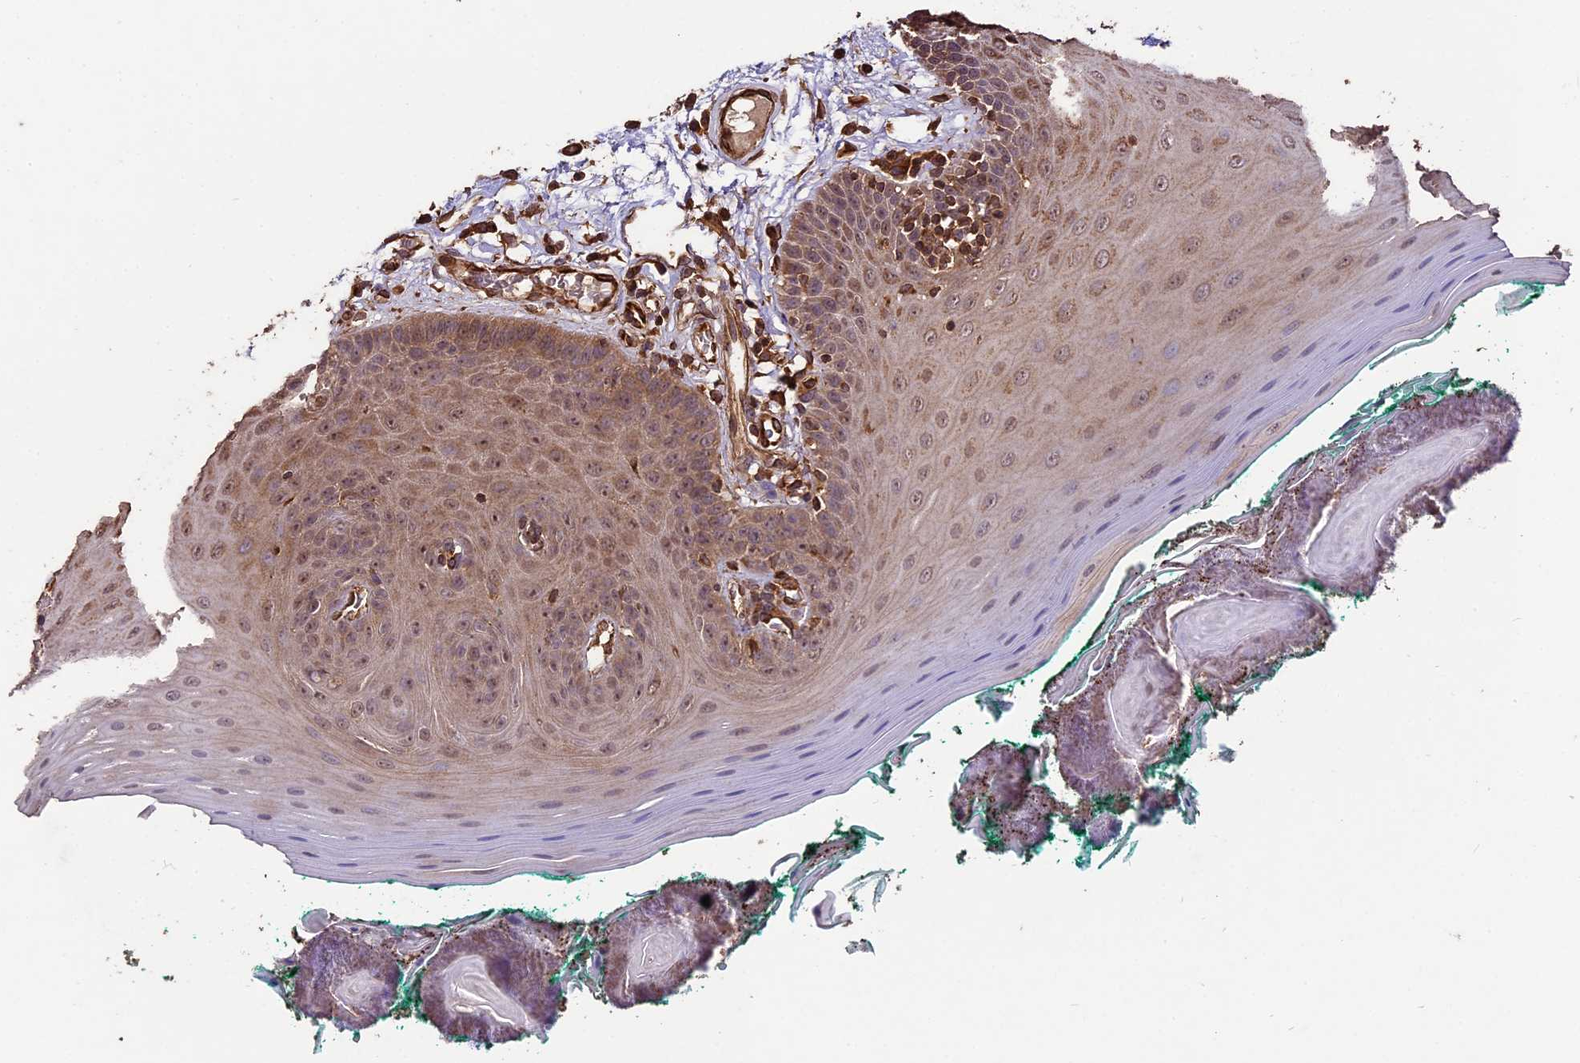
{"staining": {"intensity": "moderate", "quantity": "25%-75%", "location": "cytoplasmic/membranous"}, "tissue": "oral mucosa", "cell_type": "Squamous epithelial cells", "image_type": "normal", "snomed": [{"axis": "morphology", "description": "Normal tissue, NOS"}, {"axis": "topography", "description": "Skeletal muscle"}, {"axis": "topography", "description": "Oral tissue"}], "caption": "Brown immunohistochemical staining in benign oral mucosa displays moderate cytoplasmic/membranous positivity in approximately 25%-75% of squamous epithelial cells. (DAB IHC with brightfield microscopy, high magnification).", "gene": "TTLL10", "patient": {"sex": "male", "age": 58}}